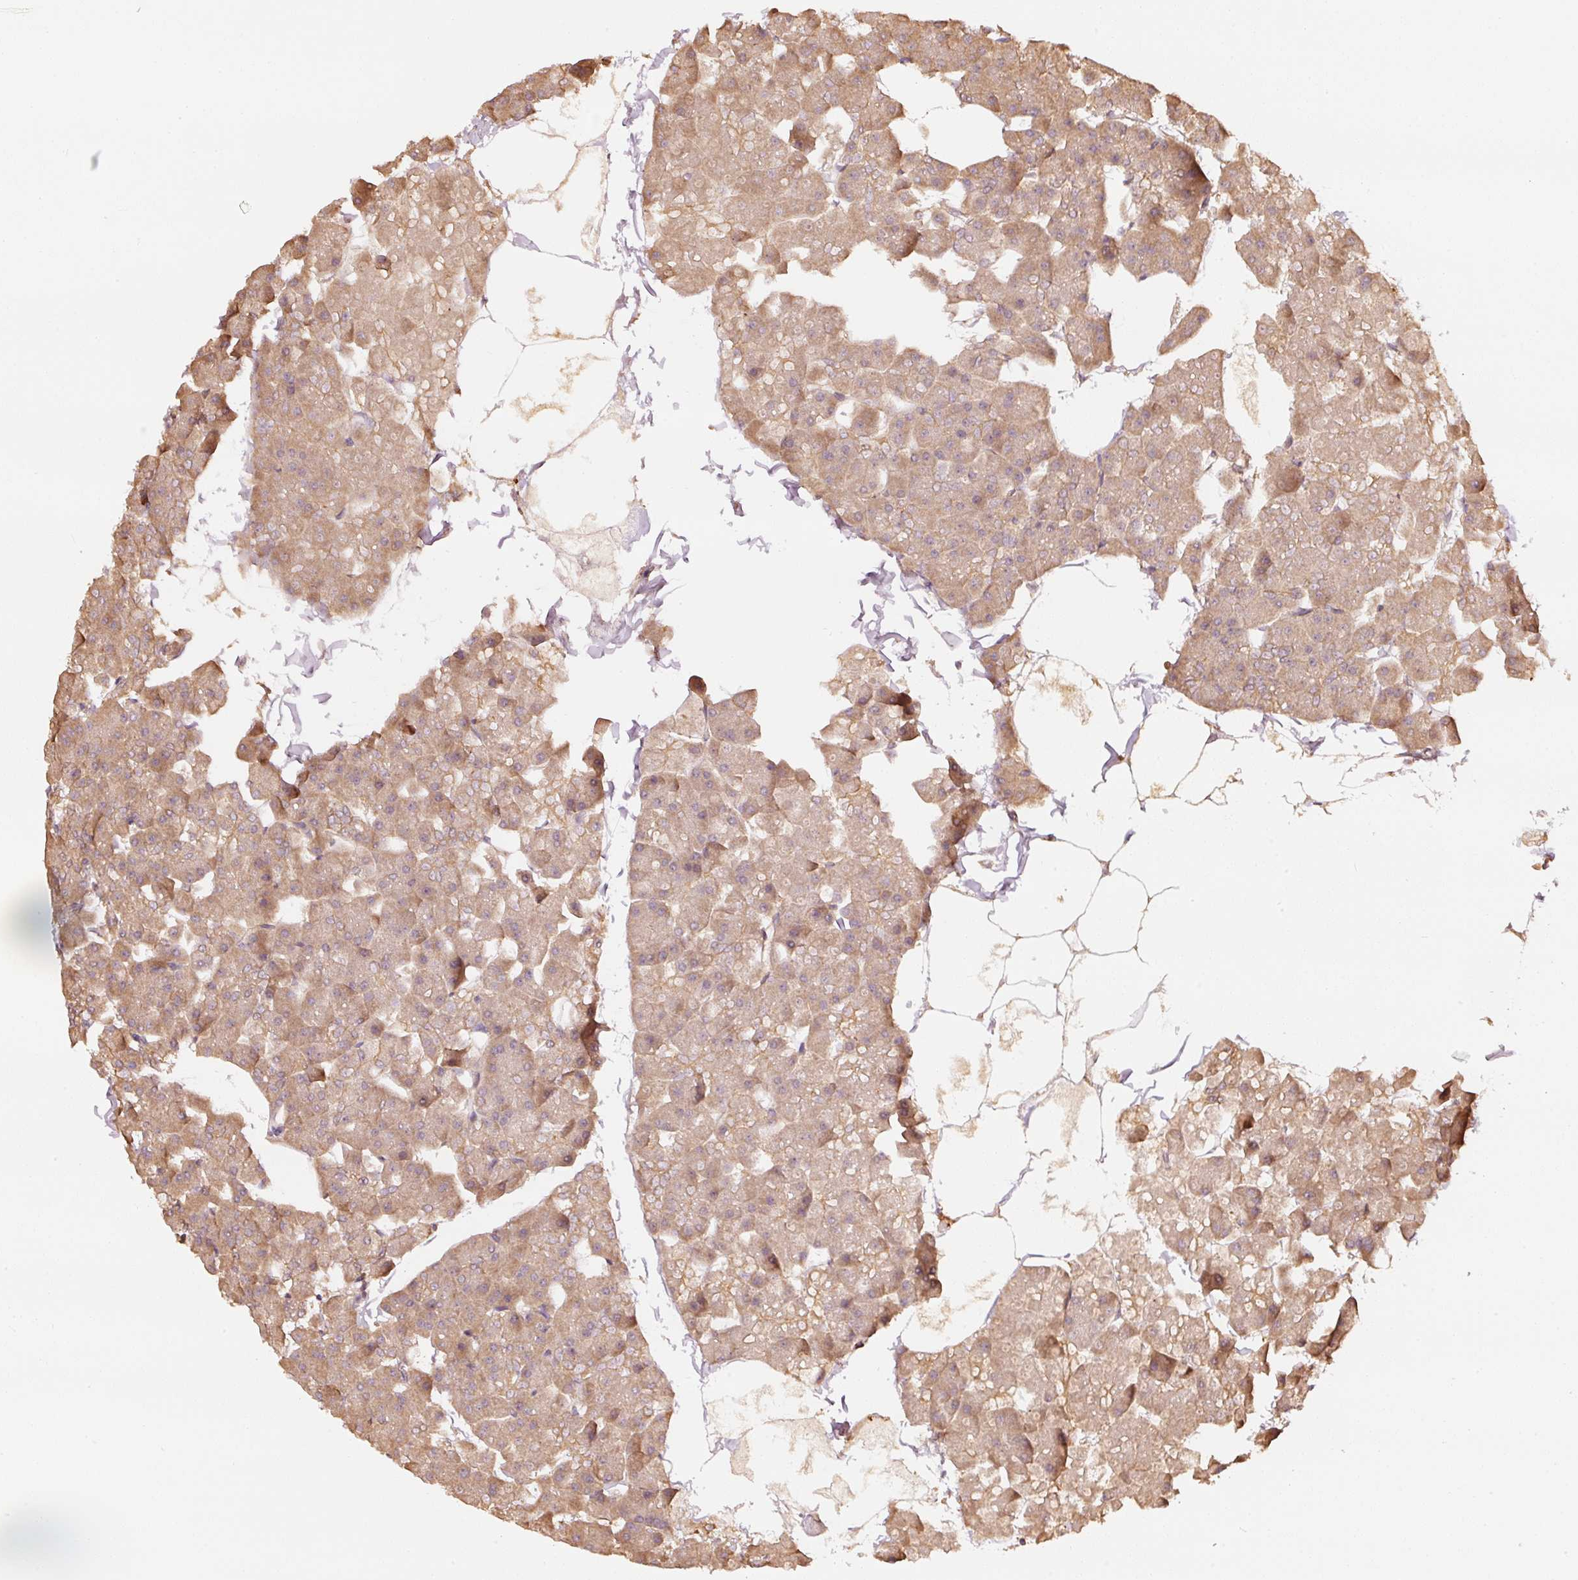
{"staining": {"intensity": "moderate", "quantity": ">75%", "location": "cytoplasmic/membranous"}, "tissue": "pancreas", "cell_type": "Exocrine glandular cells", "image_type": "normal", "snomed": [{"axis": "morphology", "description": "Normal tissue, NOS"}, {"axis": "topography", "description": "Pancreas"}], "caption": "The immunohistochemical stain shows moderate cytoplasmic/membranous staining in exocrine glandular cells of unremarkable pancreas.", "gene": "STAU1", "patient": {"sex": "male", "age": 35}}